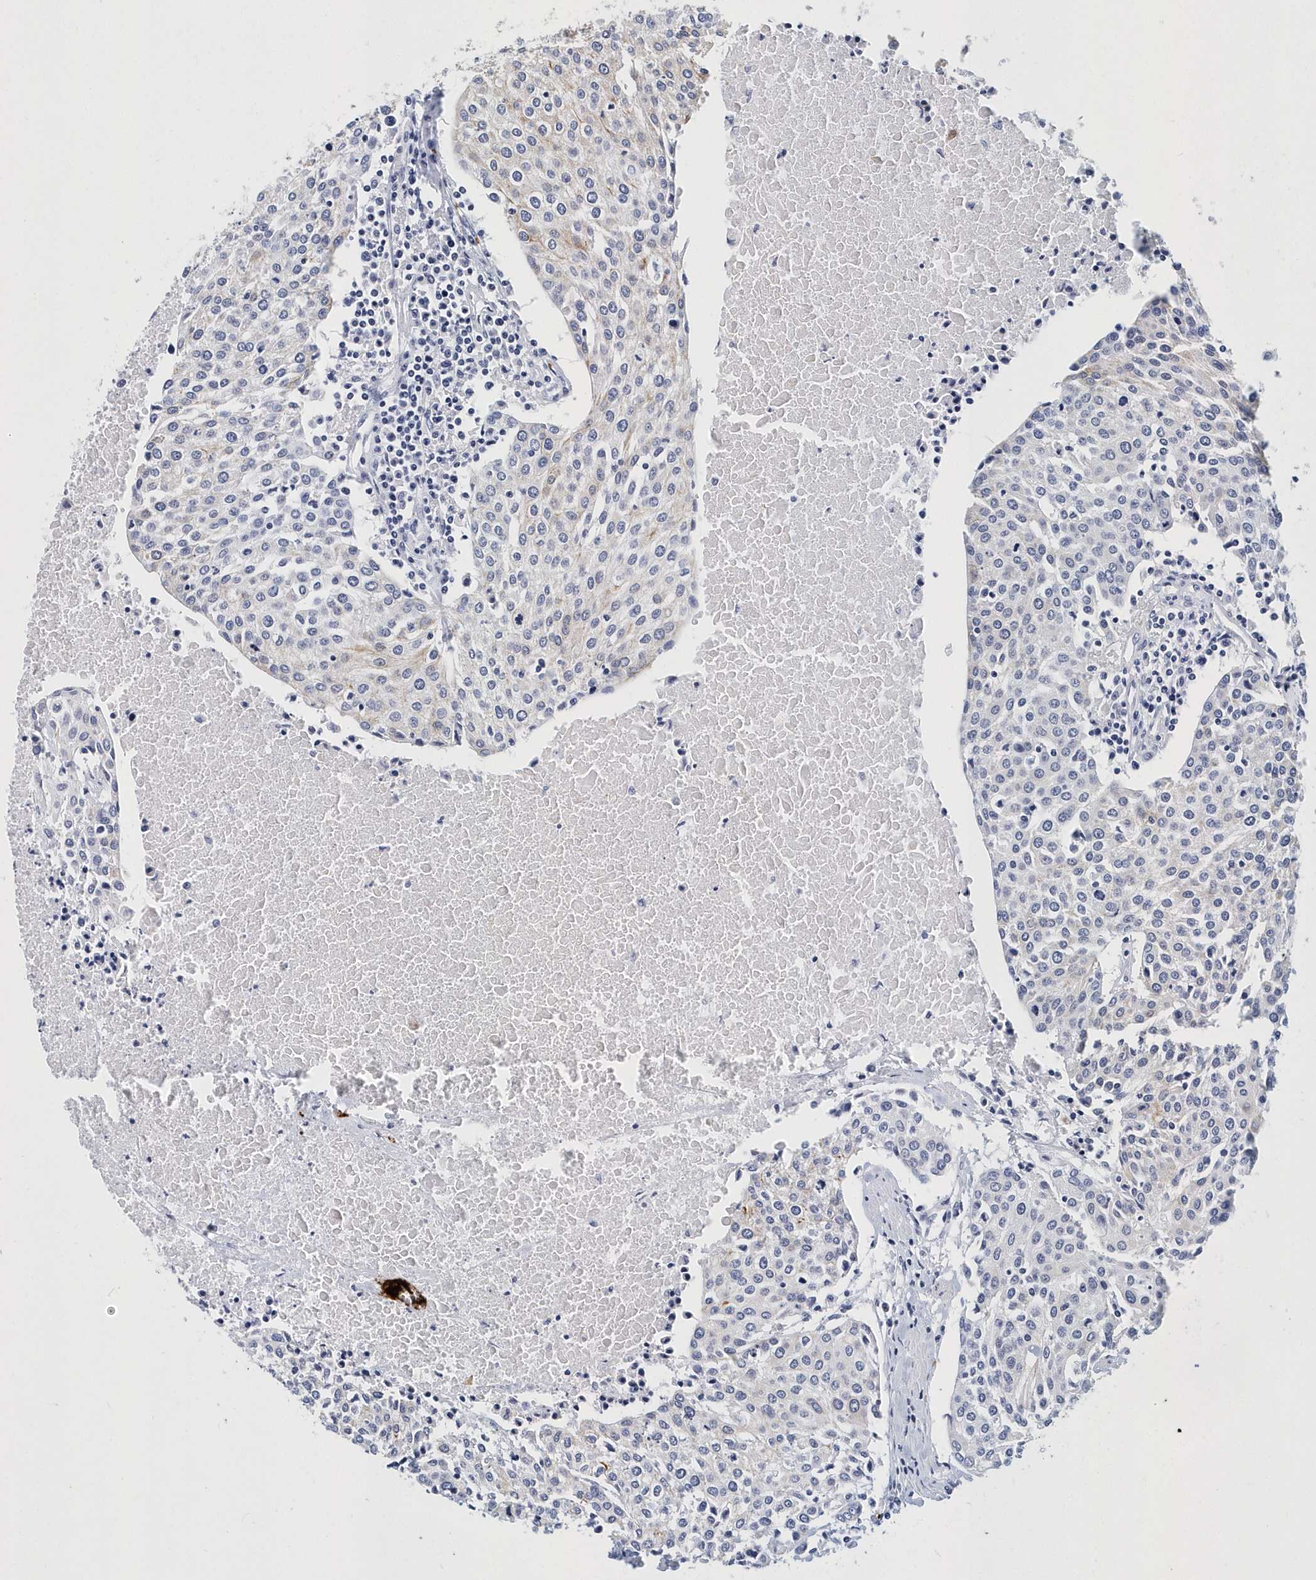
{"staining": {"intensity": "negative", "quantity": "none", "location": "none"}, "tissue": "urothelial cancer", "cell_type": "Tumor cells", "image_type": "cancer", "snomed": [{"axis": "morphology", "description": "Urothelial carcinoma, High grade"}, {"axis": "topography", "description": "Urinary bladder"}], "caption": "Tumor cells are negative for protein expression in human urothelial cancer.", "gene": "ITGA2B", "patient": {"sex": "female", "age": 85}}